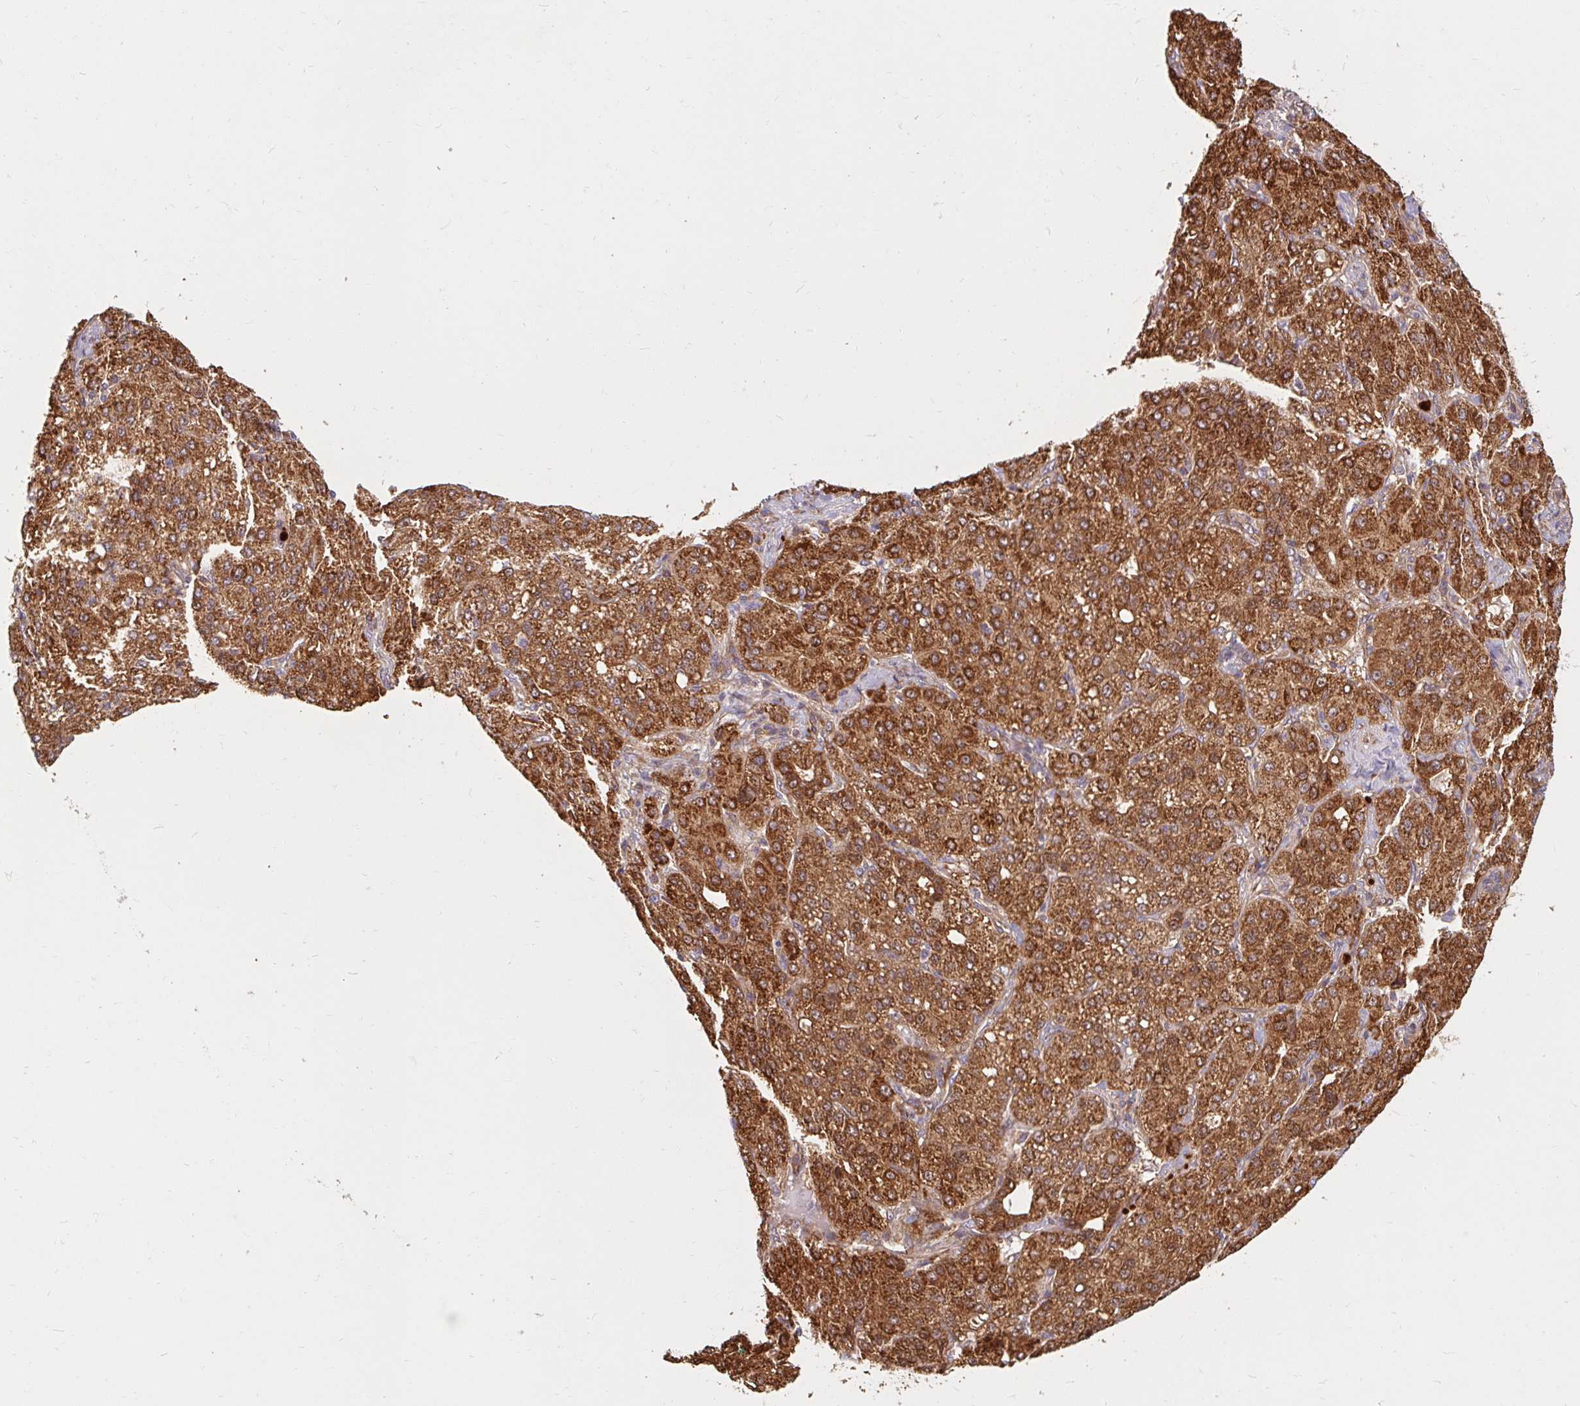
{"staining": {"intensity": "strong", "quantity": ">75%", "location": "cytoplasmic/membranous"}, "tissue": "liver cancer", "cell_type": "Tumor cells", "image_type": "cancer", "snomed": [{"axis": "morphology", "description": "Carcinoma, Hepatocellular, NOS"}, {"axis": "topography", "description": "Liver"}], "caption": "Protein positivity by IHC exhibits strong cytoplasmic/membranous expression in about >75% of tumor cells in liver hepatocellular carcinoma.", "gene": "BTF3", "patient": {"sex": "male", "age": 65}}